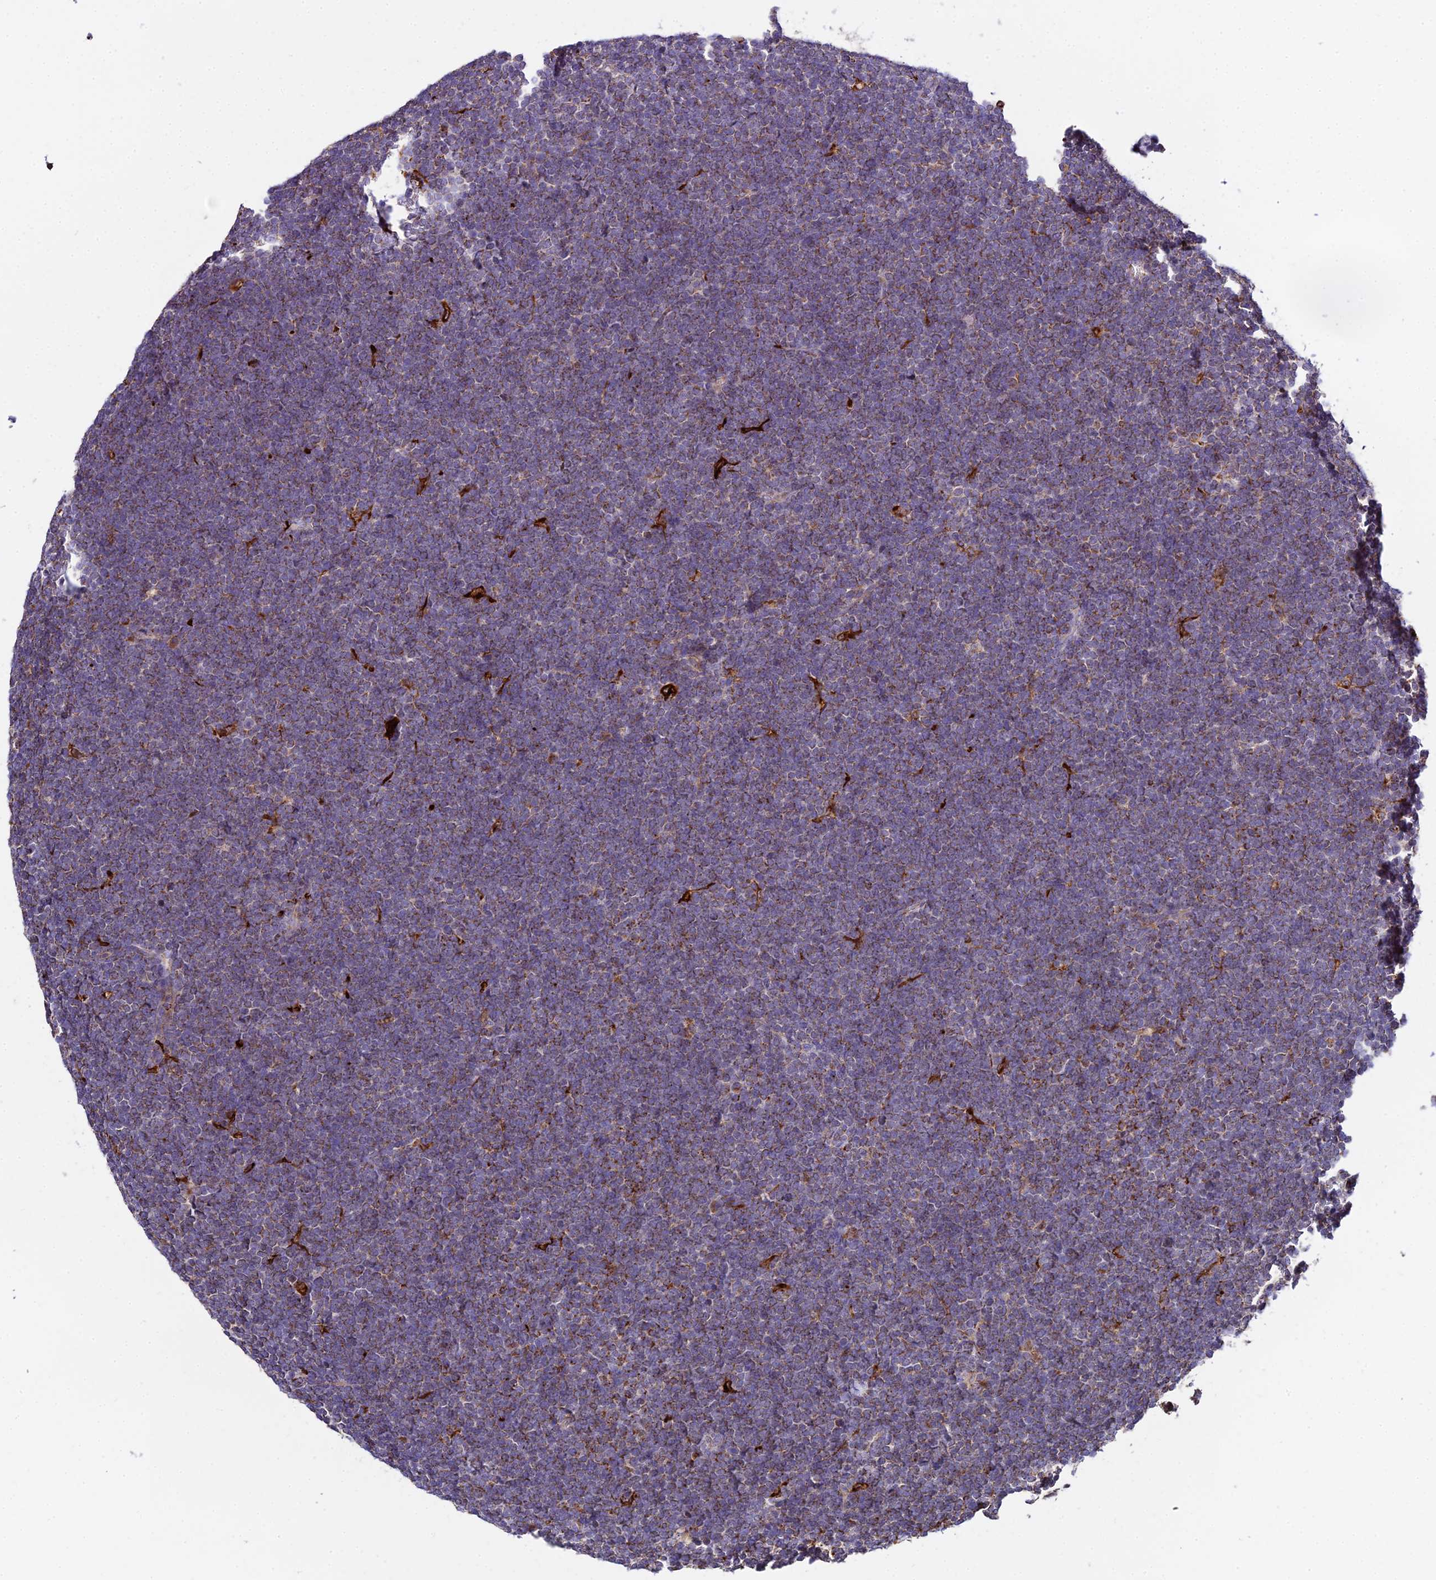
{"staining": {"intensity": "moderate", "quantity": "<25%", "location": "cytoplasmic/membranous"}, "tissue": "lymphoma", "cell_type": "Tumor cells", "image_type": "cancer", "snomed": [{"axis": "morphology", "description": "Malignant lymphoma, non-Hodgkin's type, High grade"}, {"axis": "topography", "description": "Lymph node"}], "caption": "Brown immunohistochemical staining in malignant lymphoma, non-Hodgkin's type (high-grade) demonstrates moderate cytoplasmic/membranous positivity in about <25% of tumor cells. (IHC, brightfield microscopy, high magnification).", "gene": "PEX19", "patient": {"sex": "male", "age": 13}}